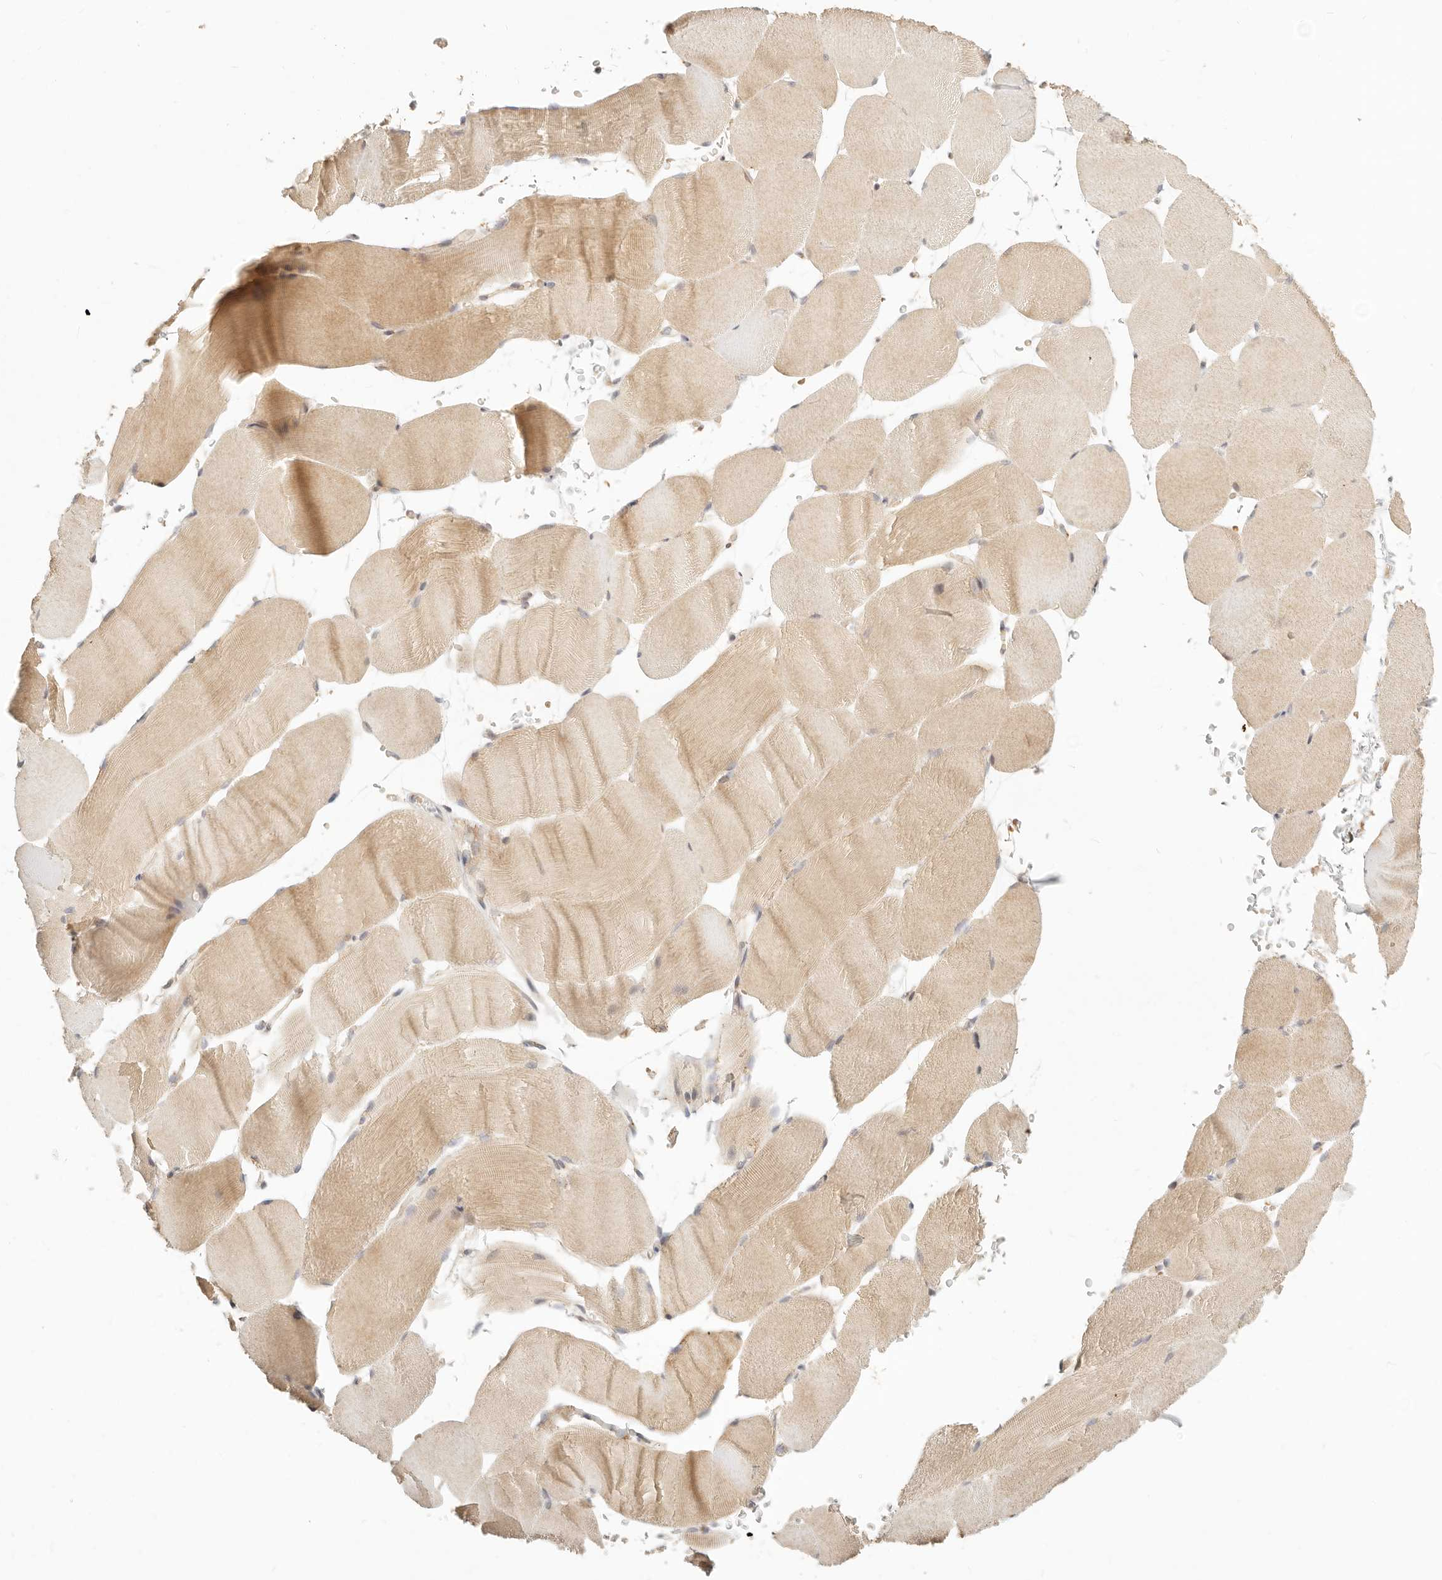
{"staining": {"intensity": "weak", "quantity": ">75%", "location": "cytoplasmic/membranous"}, "tissue": "skeletal muscle", "cell_type": "Myocytes", "image_type": "normal", "snomed": [{"axis": "morphology", "description": "Normal tissue, NOS"}, {"axis": "topography", "description": "Skeletal muscle"}, {"axis": "topography", "description": "Parathyroid gland"}], "caption": "Immunohistochemical staining of unremarkable skeletal muscle demonstrates low levels of weak cytoplasmic/membranous positivity in approximately >75% of myocytes. (IHC, brightfield microscopy, high magnification).", "gene": "FAM20B", "patient": {"sex": "female", "age": 37}}